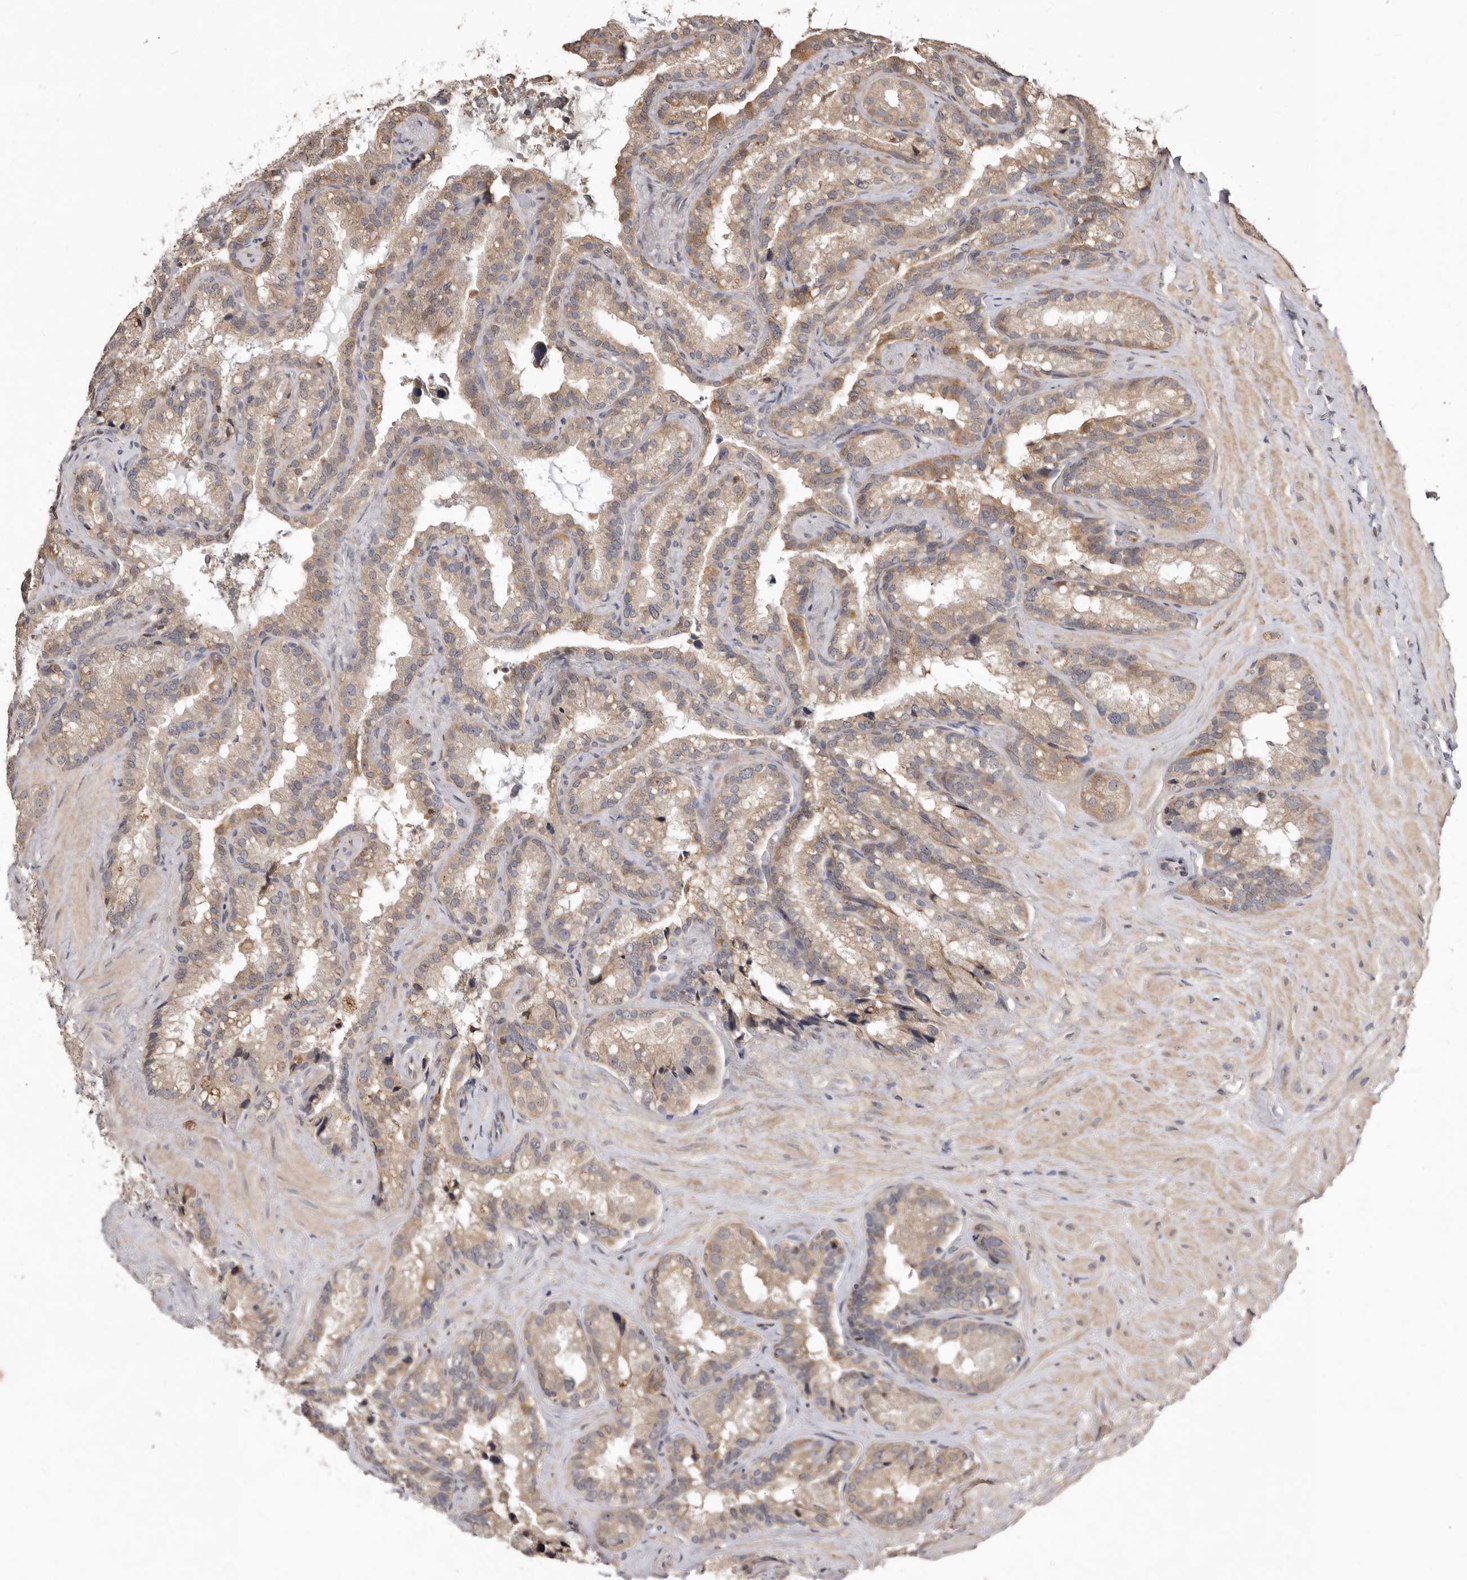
{"staining": {"intensity": "weak", "quantity": ">75%", "location": "cytoplasmic/membranous"}, "tissue": "seminal vesicle", "cell_type": "Glandular cells", "image_type": "normal", "snomed": [{"axis": "morphology", "description": "Normal tissue, NOS"}, {"axis": "topography", "description": "Prostate"}, {"axis": "topography", "description": "Seminal veicle"}], "caption": "IHC image of benign seminal vesicle: seminal vesicle stained using immunohistochemistry (IHC) exhibits low levels of weak protein expression localized specifically in the cytoplasmic/membranous of glandular cells, appearing as a cytoplasmic/membranous brown color.", "gene": "RRM2B", "patient": {"sex": "male", "age": 68}}